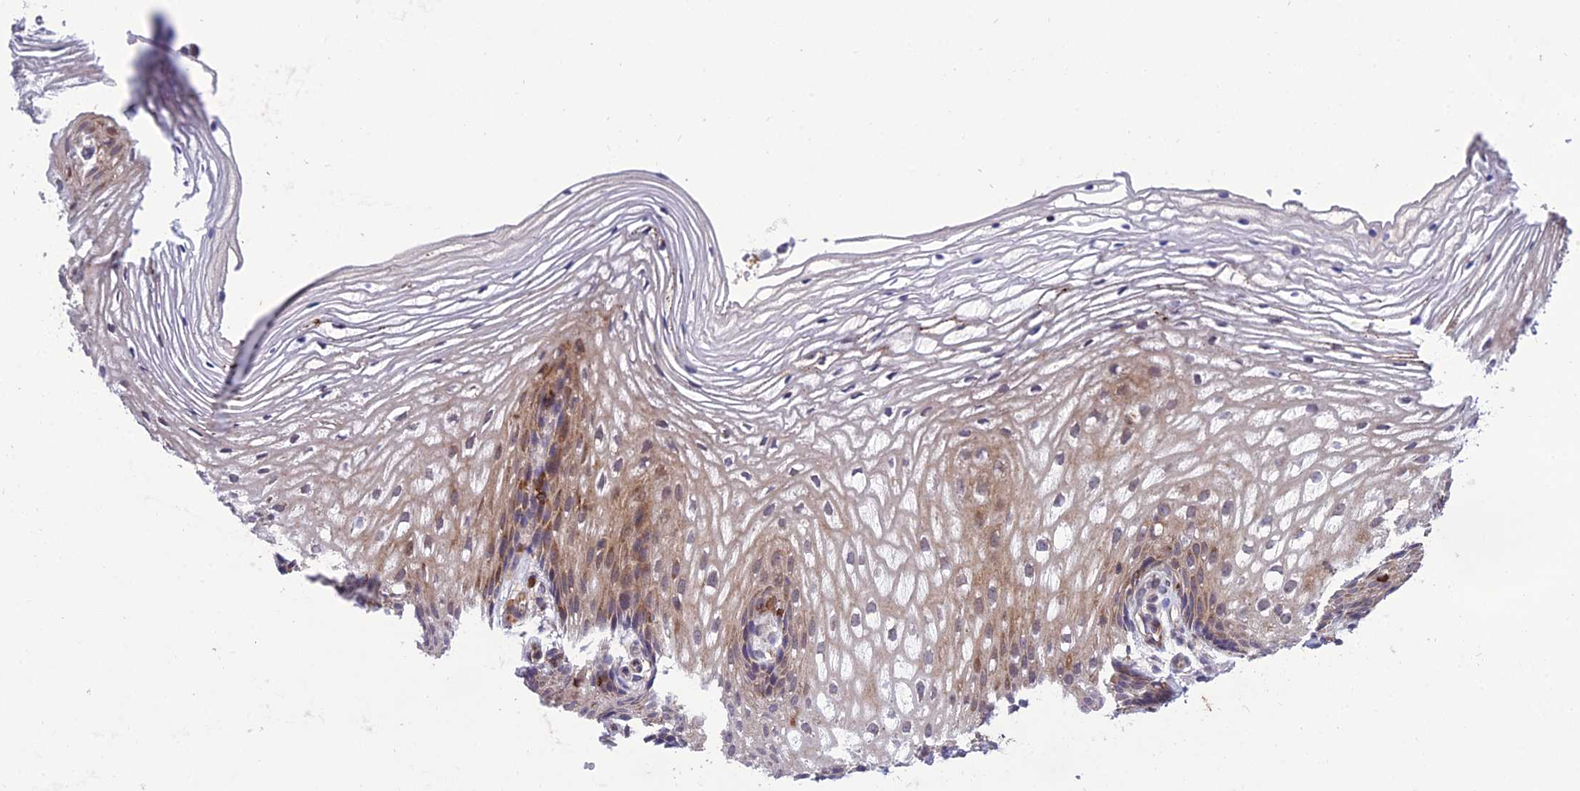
{"staining": {"intensity": "moderate", "quantity": "25%-75%", "location": "cytoplasmic/membranous"}, "tissue": "vagina", "cell_type": "Squamous epithelial cells", "image_type": "normal", "snomed": [{"axis": "morphology", "description": "Normal tissue, NOS"}, {"axis": "topography", "description": "Vagina"}], "caption": "A micrograph showing moderate cytoplasmic/membranous positivity in approximately 25%-75% of squamous epithelial cells in unremarkable vagina, as visualized by brown immunohistochemical staining.", "gene": "FAM76A", "patient": {"sex": "female", "age": 60}}